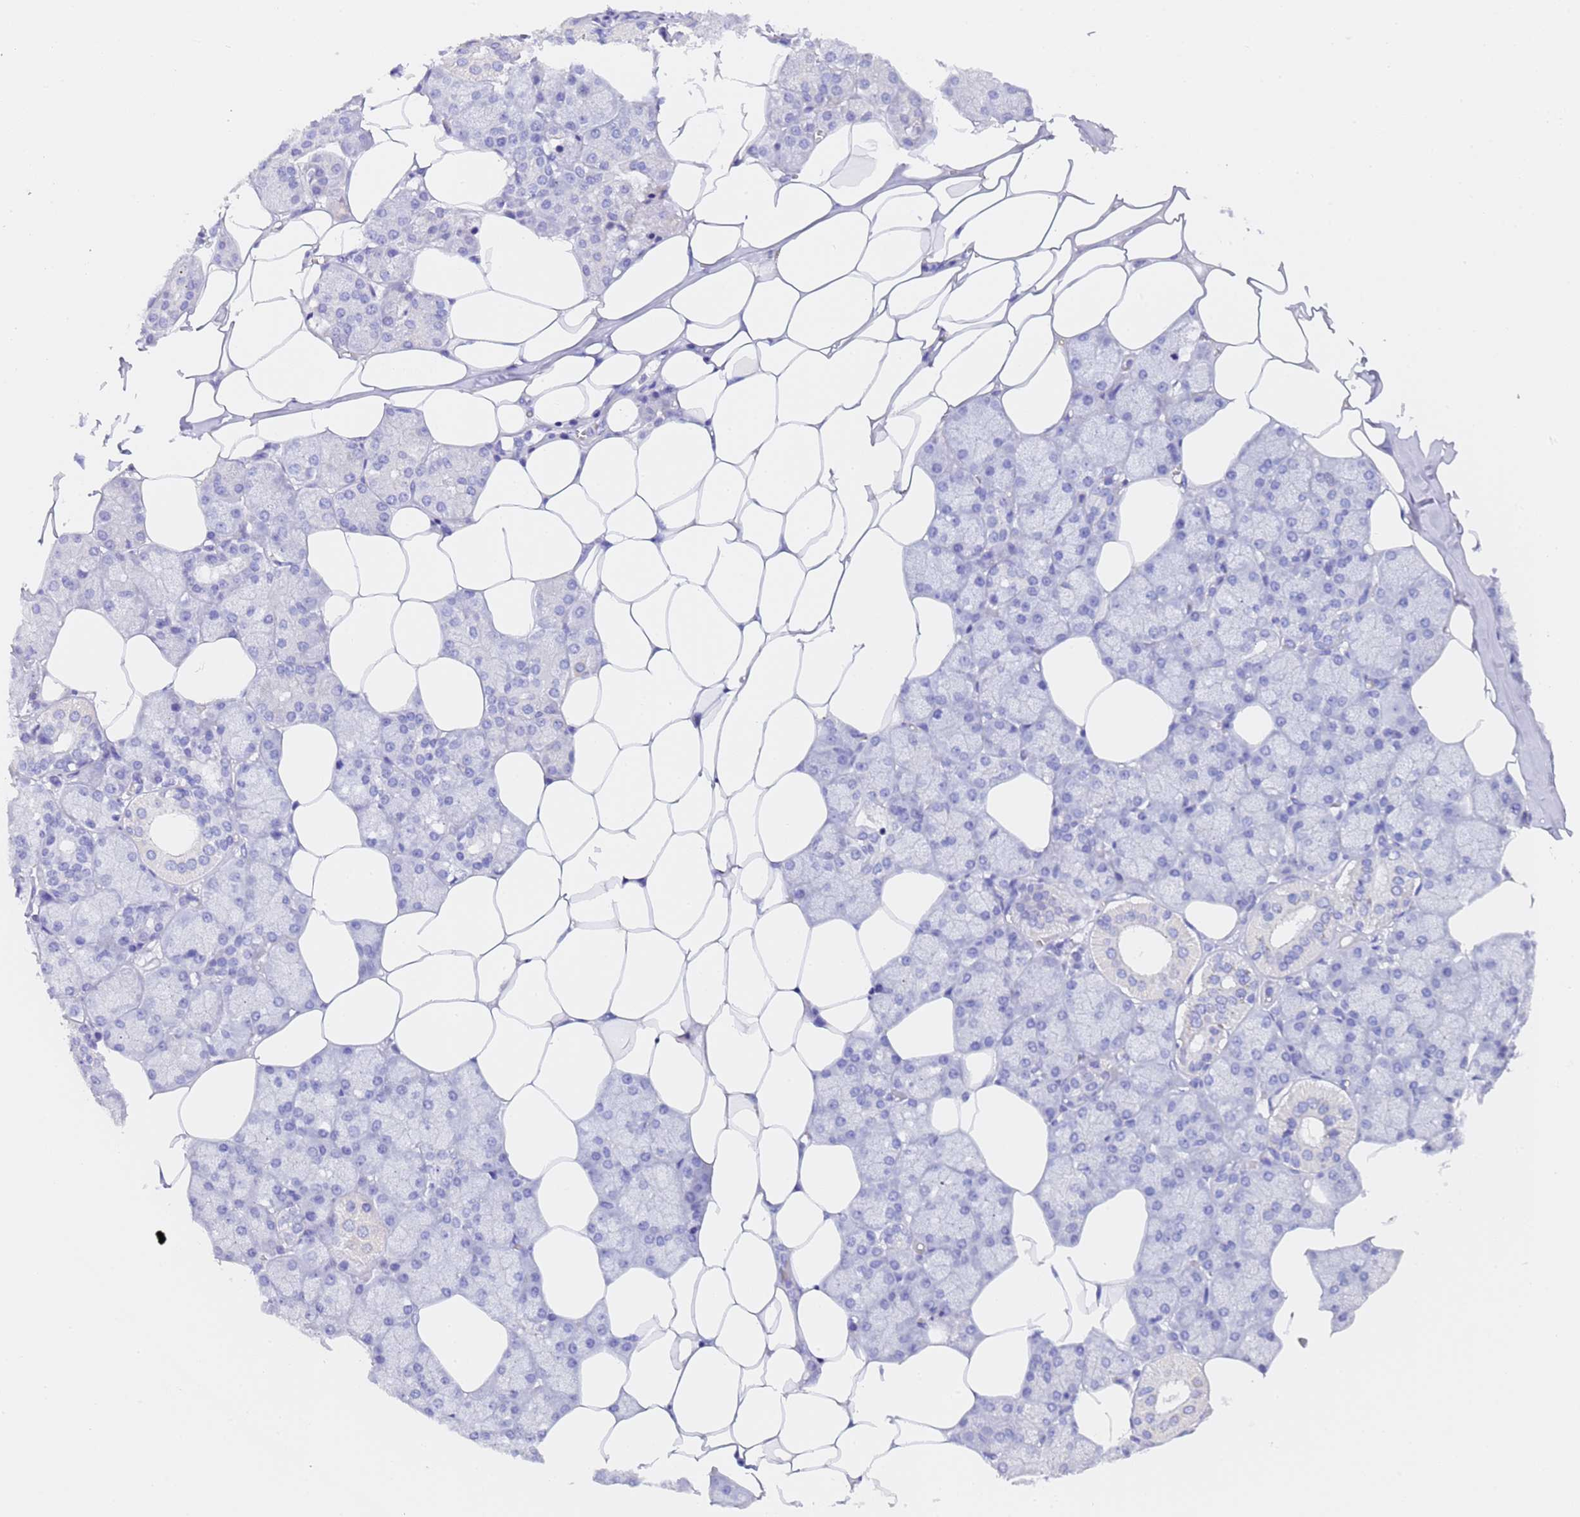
{"staining": {"intensity": "negative", "quantity": "none", "location": "none"}, "tissue": "salivary gland", "cell_type": "Glandular cells", "image_type": "normal", "snomed": [{"axis": "morphology", "description": "Normal tissue, NOS"}, {"axis": "topography", "description": "Salivary gland"}], "caption": "Image shows no protein positivity in glandular cells of unremarkable salivary gland. (Stains: DAB (3,3'-diaminobenzidine) immunohistochemistry (IHC) with hematoxylin counter stain, Microscopy: brightfield microscopy at high magnification).", "gene": "GABRA1", "patient": {"sex": "male", "age": 62}}